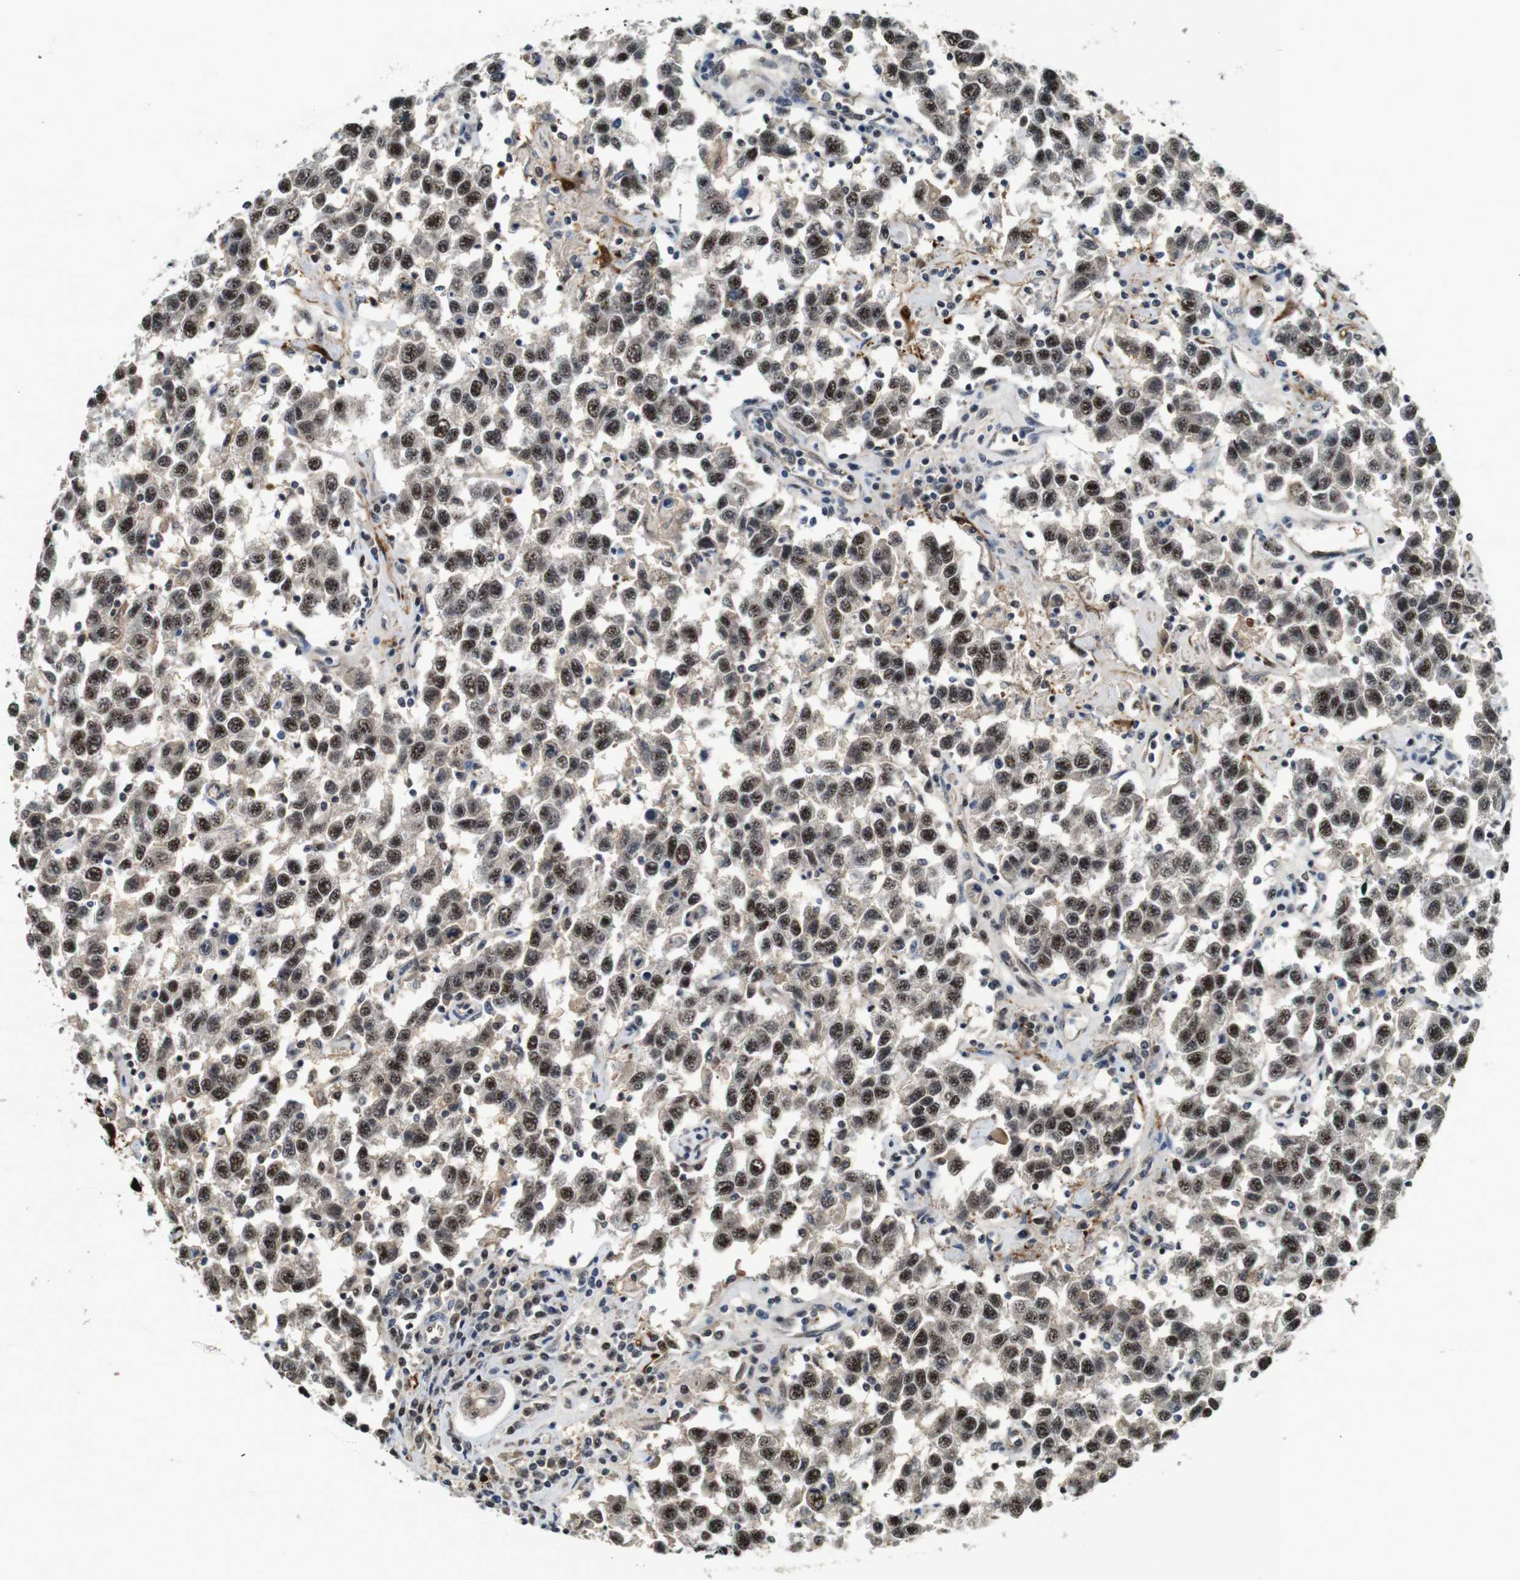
{"staining": {"intensity": "moderate", "quantity": ">75%", "location": "nuclear"}, "tissue": "testis cancer", "cell_type": "Tumor cells", "image_type": "cancer", "snomed": [{"axis": "morphology", "description": "Seminoma, NOS"}, {"axis": "topography", "description": "Testis"}], "caption": "Immunohistochemical staining of human testis cancer (seminoma) reveals medium levels of moderate nuclear staining in approximately >75% of tumor cells.", "gene": "LXN", "patient": {"sex": "male", "age": 41}}